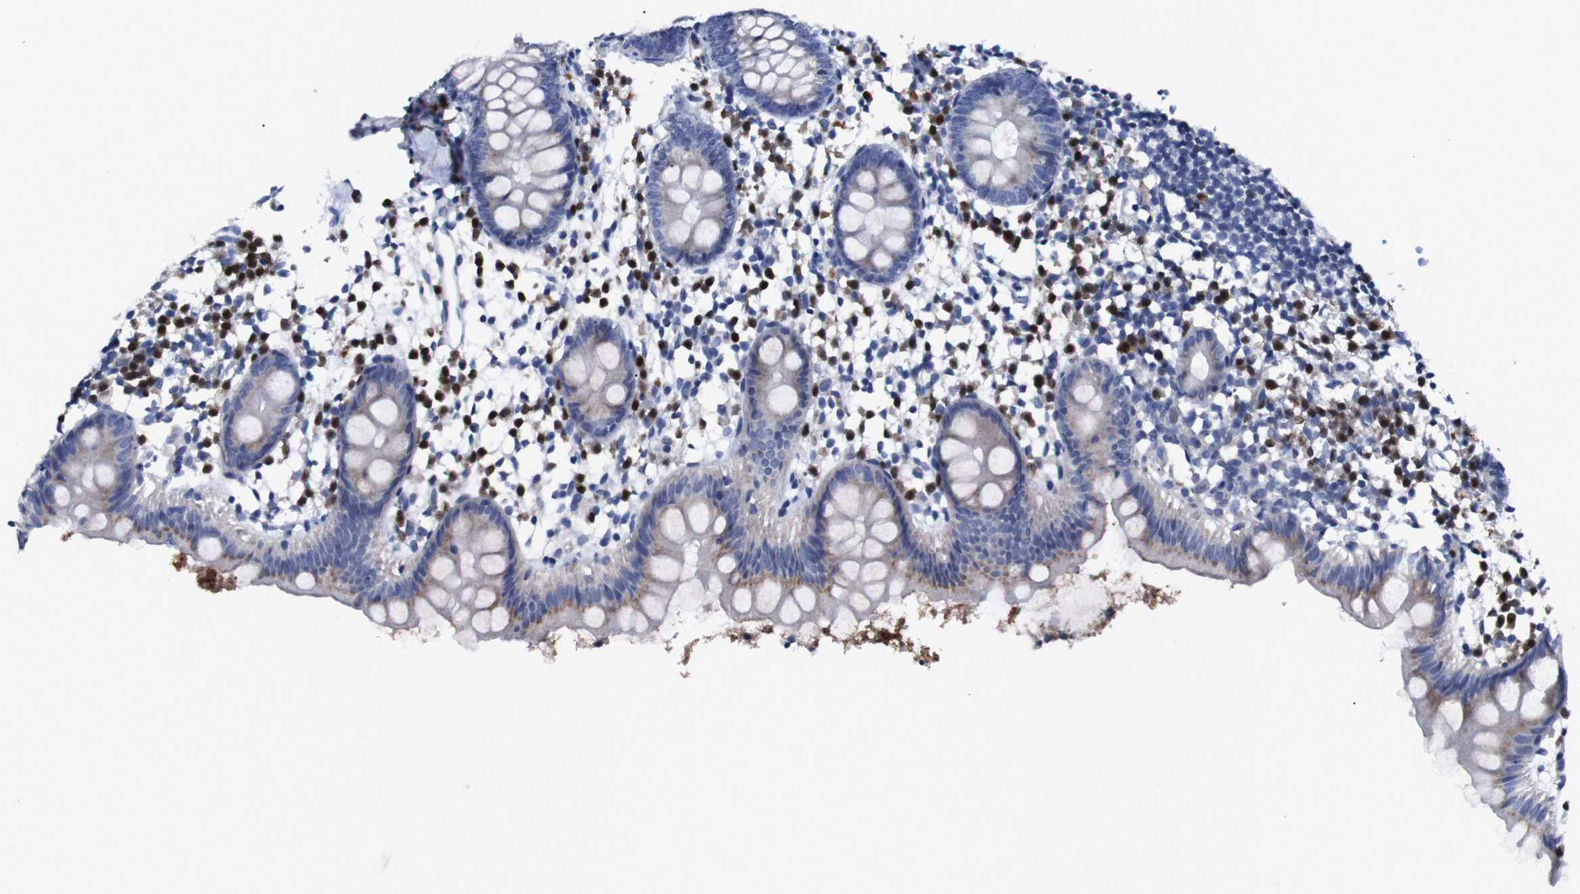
{"staining": {"intensity": "moderate", "quantity": "25%-75%", "location": "cytoplasmic/membranous"}, "tissue": "appendix", "cell_type": "Glandular cells", "image_type": "normal", "snomed": [{"axis": "morphology", "description": "Normal tissue, NOS"}, {"axis": "topography", "description": "Appendix"}], "caption": "The histopathology image displays staining of unremarkable appendix, revealing moderate cytoplasmic/membranous protein staining (brown color) within glandular cells.", "gene": "IRF4", "patient": {"sex": "female", "age": 20}}